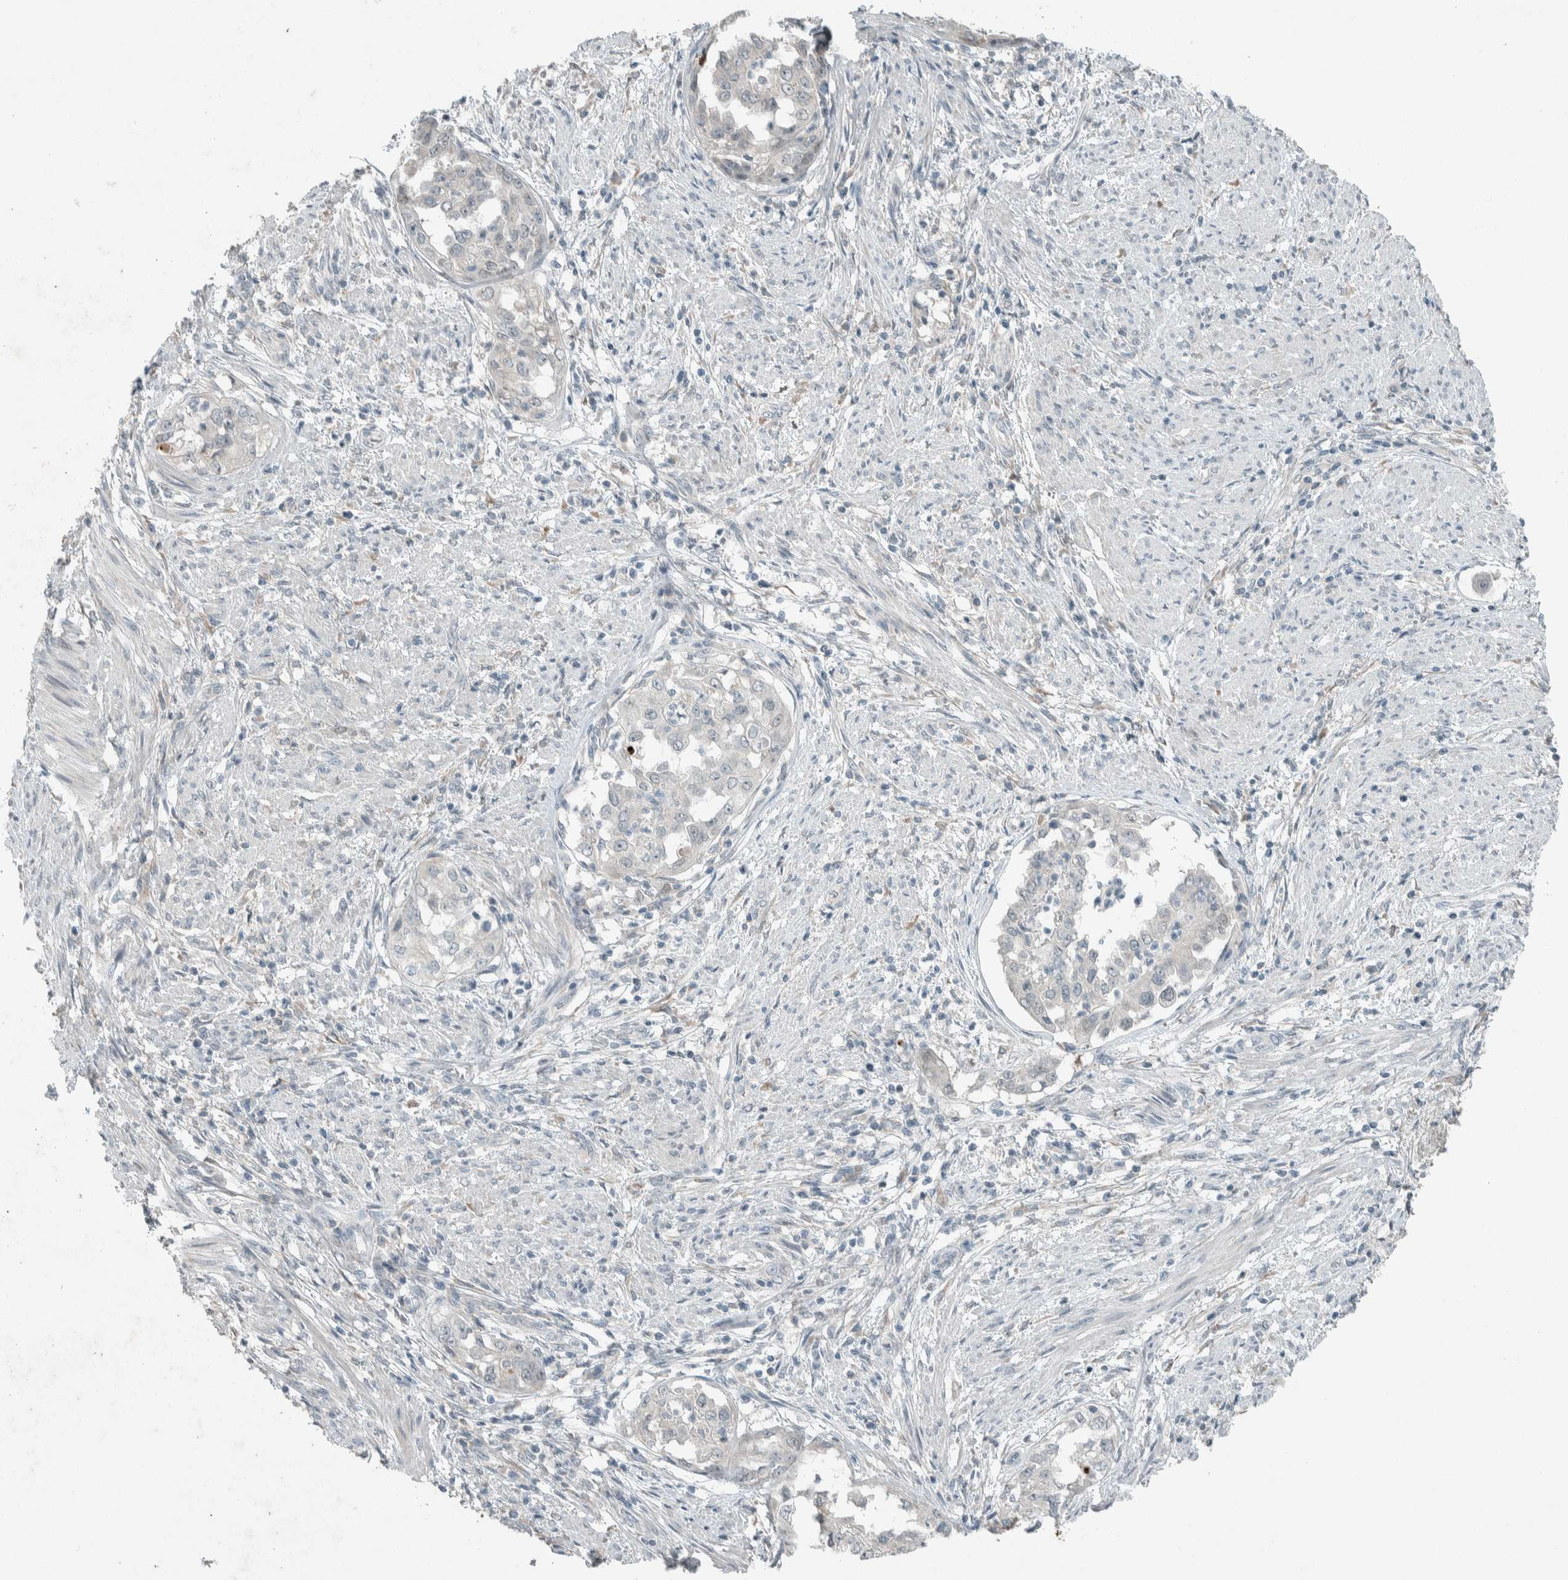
{"staining": {"intensity": "negative", "quantity": "none", "location": "none"}, "tissue": "endometrial cancer", "cell_type": "Tumor cells", "image_type": "cancer", "snomed": [{"axis": "morphology", "description": "Adenocarcinoma, NOS"}, {"axis": "topography", "description": "Endometrium"}], "caption": "High magnification brightfield microscopy of adenocarcinoma (endometrial) stained with DAB (3,3'-diaminobenzidine) (brown) and counterstained with hematoxylin (blue): tumor cells show no significant staining. (DAB (3,3'-diaminobenzidine) IHC visualized using brightfield microscopy, high magnification).", "gene": "CERCAM", "patient": {"sex": "female", "age": 85}}